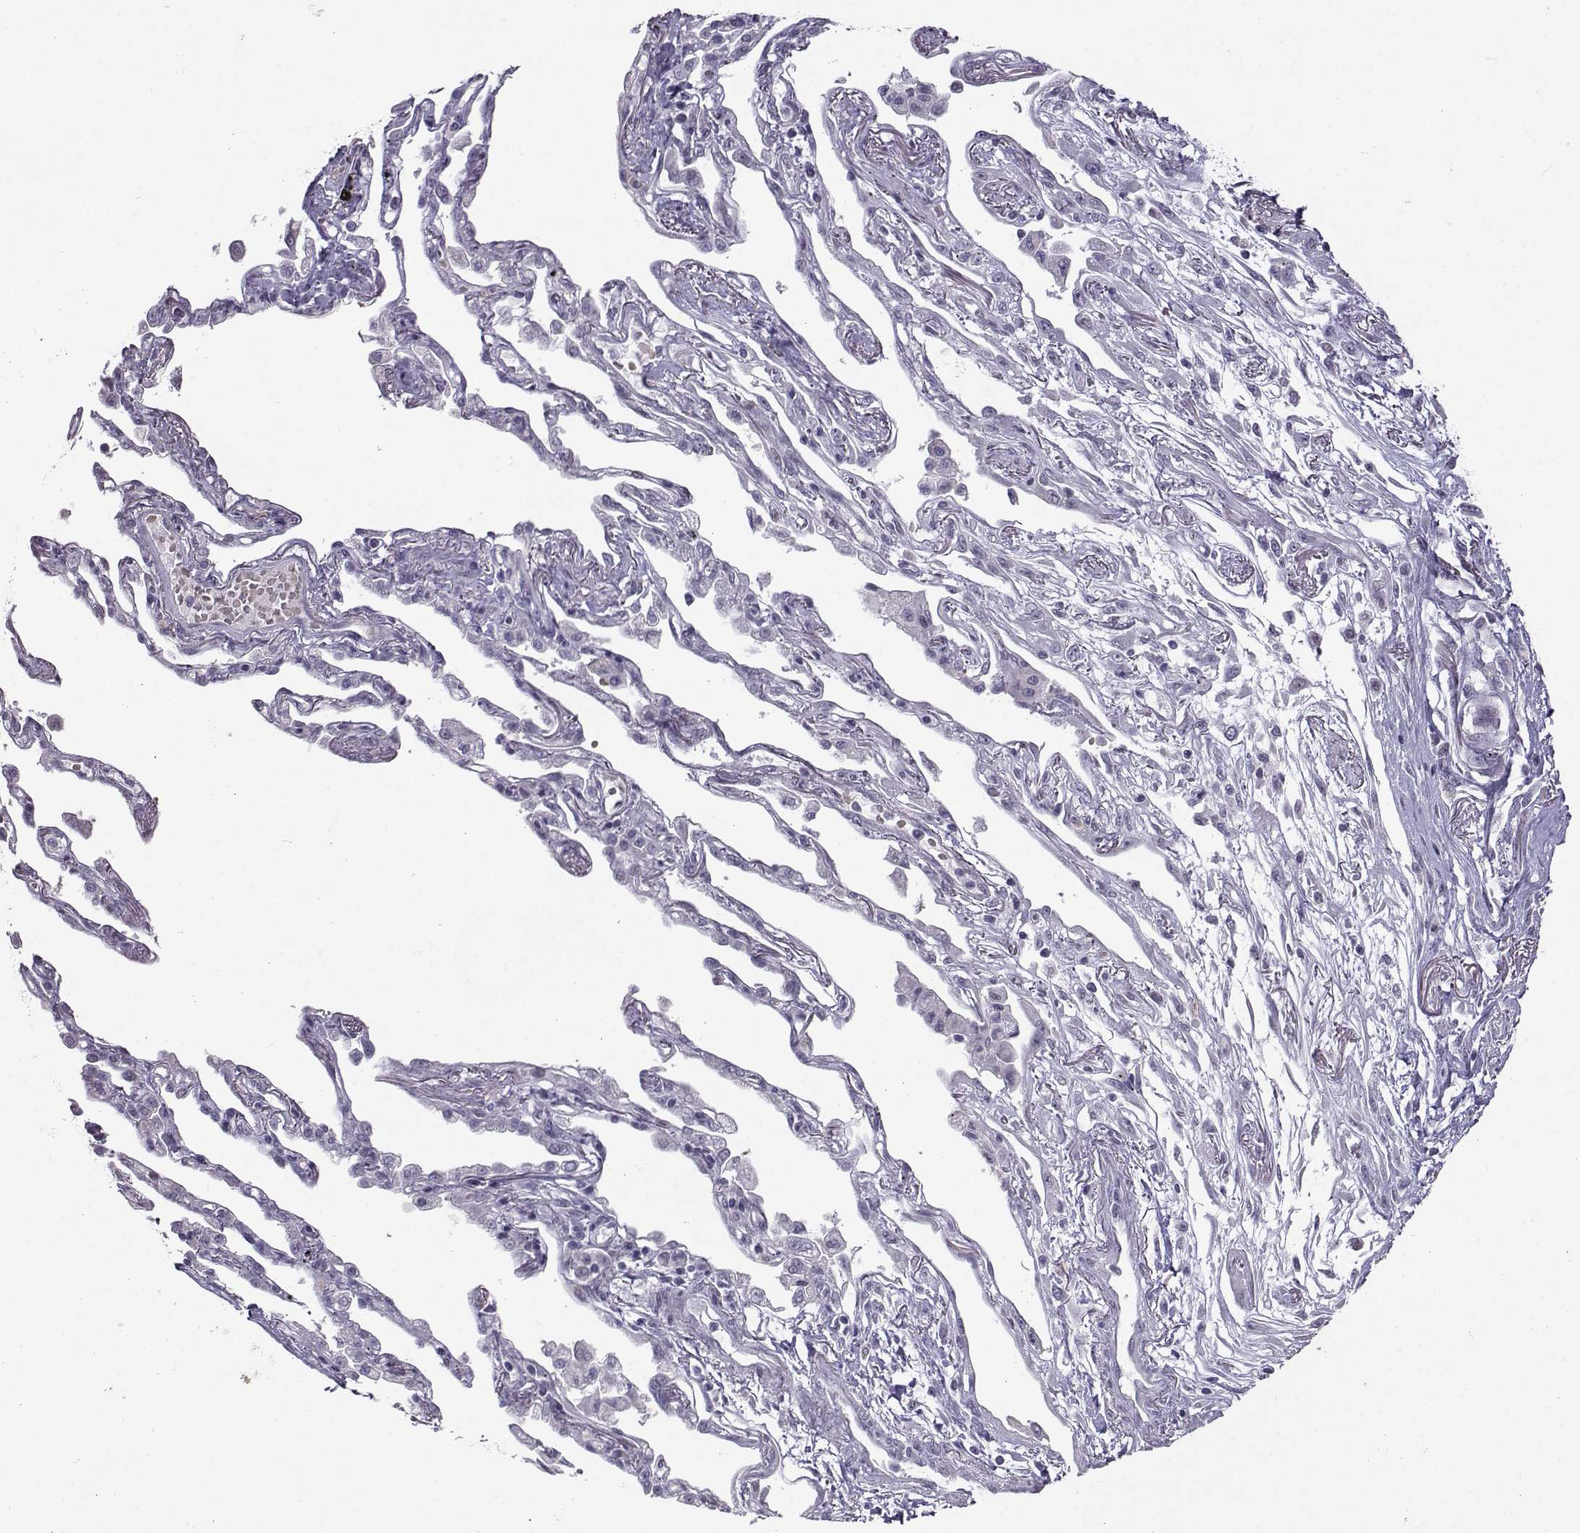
{"staining": {"intensity": "negative", "quantity": "none", "location": "none"}, "tissue": "lung cancer", "cell_type": "Tumor cells", "image_type": "cancer", "snomed": [{"axis": "morphology", "description": "Squamous cell carcinoma, NOS"}, {"axis": "topography", "description": "Lung"}], "caption": "A high-resolution photomicrograph shows IHC staining of lung cancer, which displays no significant positivity in tumor cells. (Brightfield microscopy of DAB (3,3'-diaminobenzidine) immunohistochemistry (IHC) at high magnification).", "gene": "LIN28A", "patient": {"sex": "male", "age": 73}}